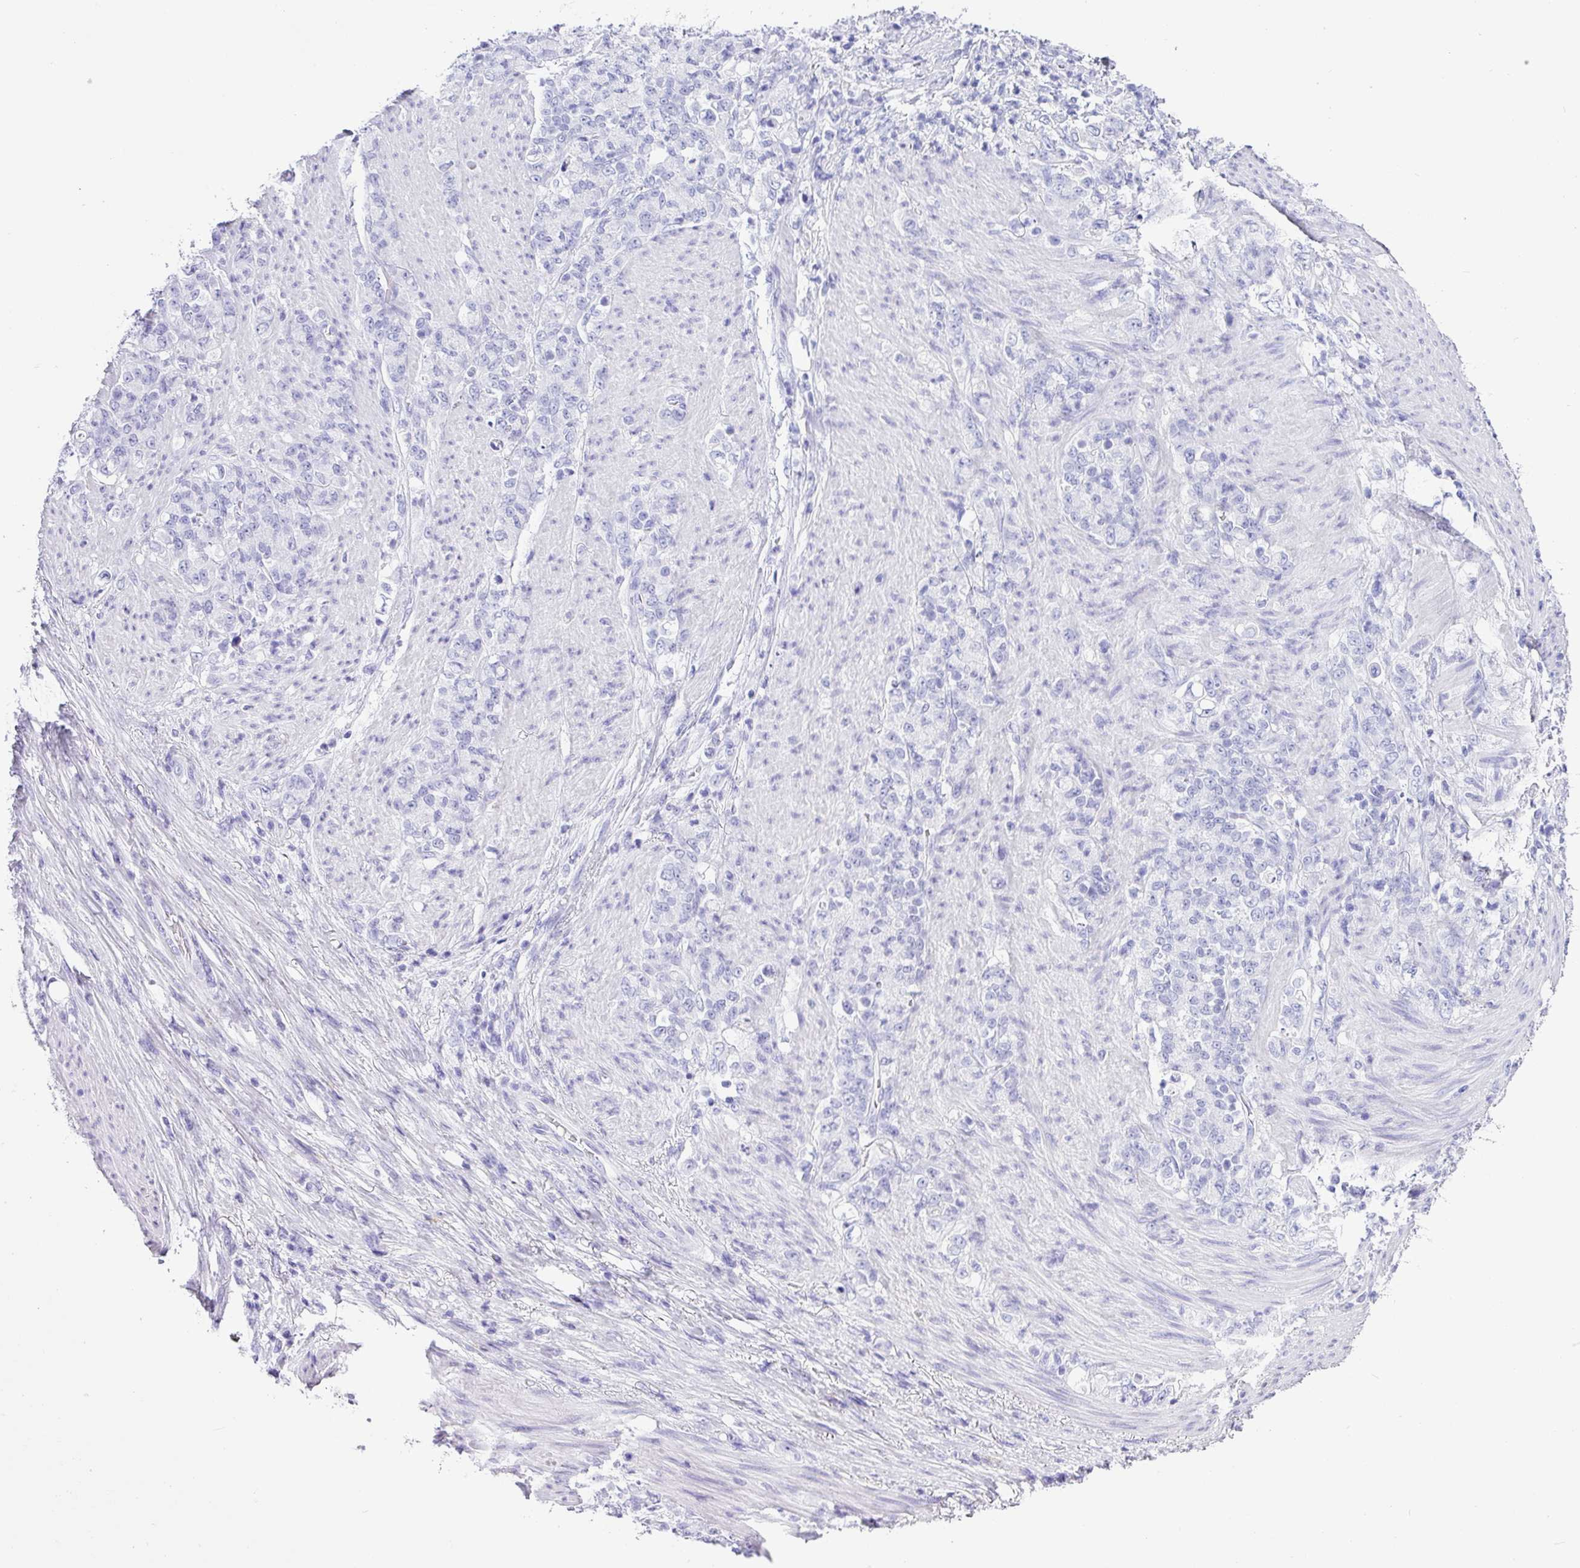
{"staining": {"intensity": "negative", "quantity": "none", "location": "none"}, "tissue": "stomach cancer", "cell_type": "Tumor cells", "image_type": "cancer", "snomed": [{"axis": "morphology", "description": "Adenocarcinoma, NOS"}, {"axis": "topography", "description": "Stomach"}], "caption": "Immunohistochemistry (IHC) image of human stomach adenocarcinoma stained for a protein (brown), which shows no staining in tumor cells.", "gene": "ZG16", "patient": {"sex": "female", "age": 79}}